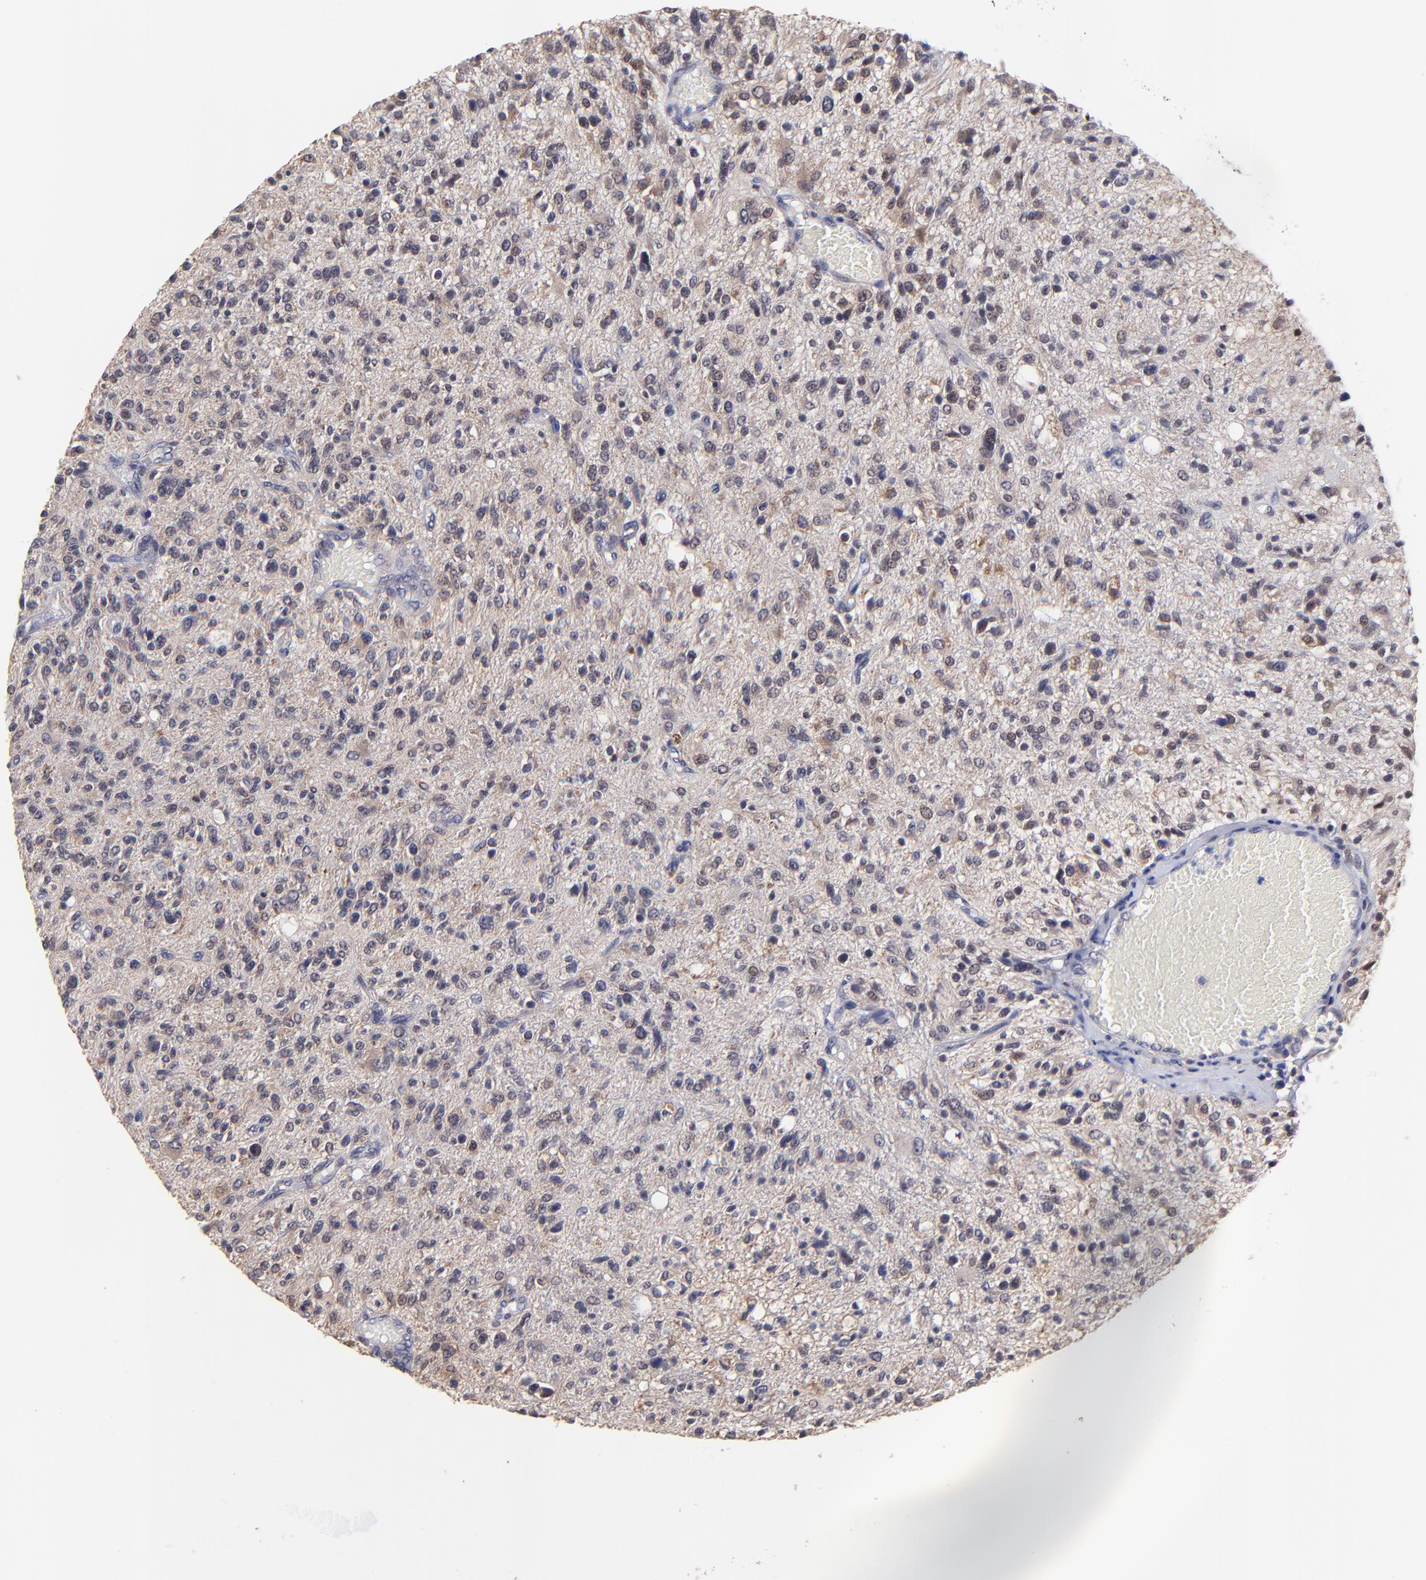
{"staining": {"intensity": "negative", "quantity": "none", "location": "none"}, "tissue": "glioma", "cell_type": "Tumor cells", "image_type": "cancer", "snomed": [{"axis": "morphology", "description": "Glioma, malignant, High grade"}, {"axis": "topography", "description": "Cerebral cortex"}], "caption": "A high-resolution micrograph shows immunohistochemistry staining of glioma, which shows no significant expression in tumor cells. The staining is performed using DAB (3,3'-diaminobenzidine) brown chromogen with nuclei counter-stained in using hematoxylin.", "gene": "ZNF747", "patient": {"sex": "male", "age": 76}}